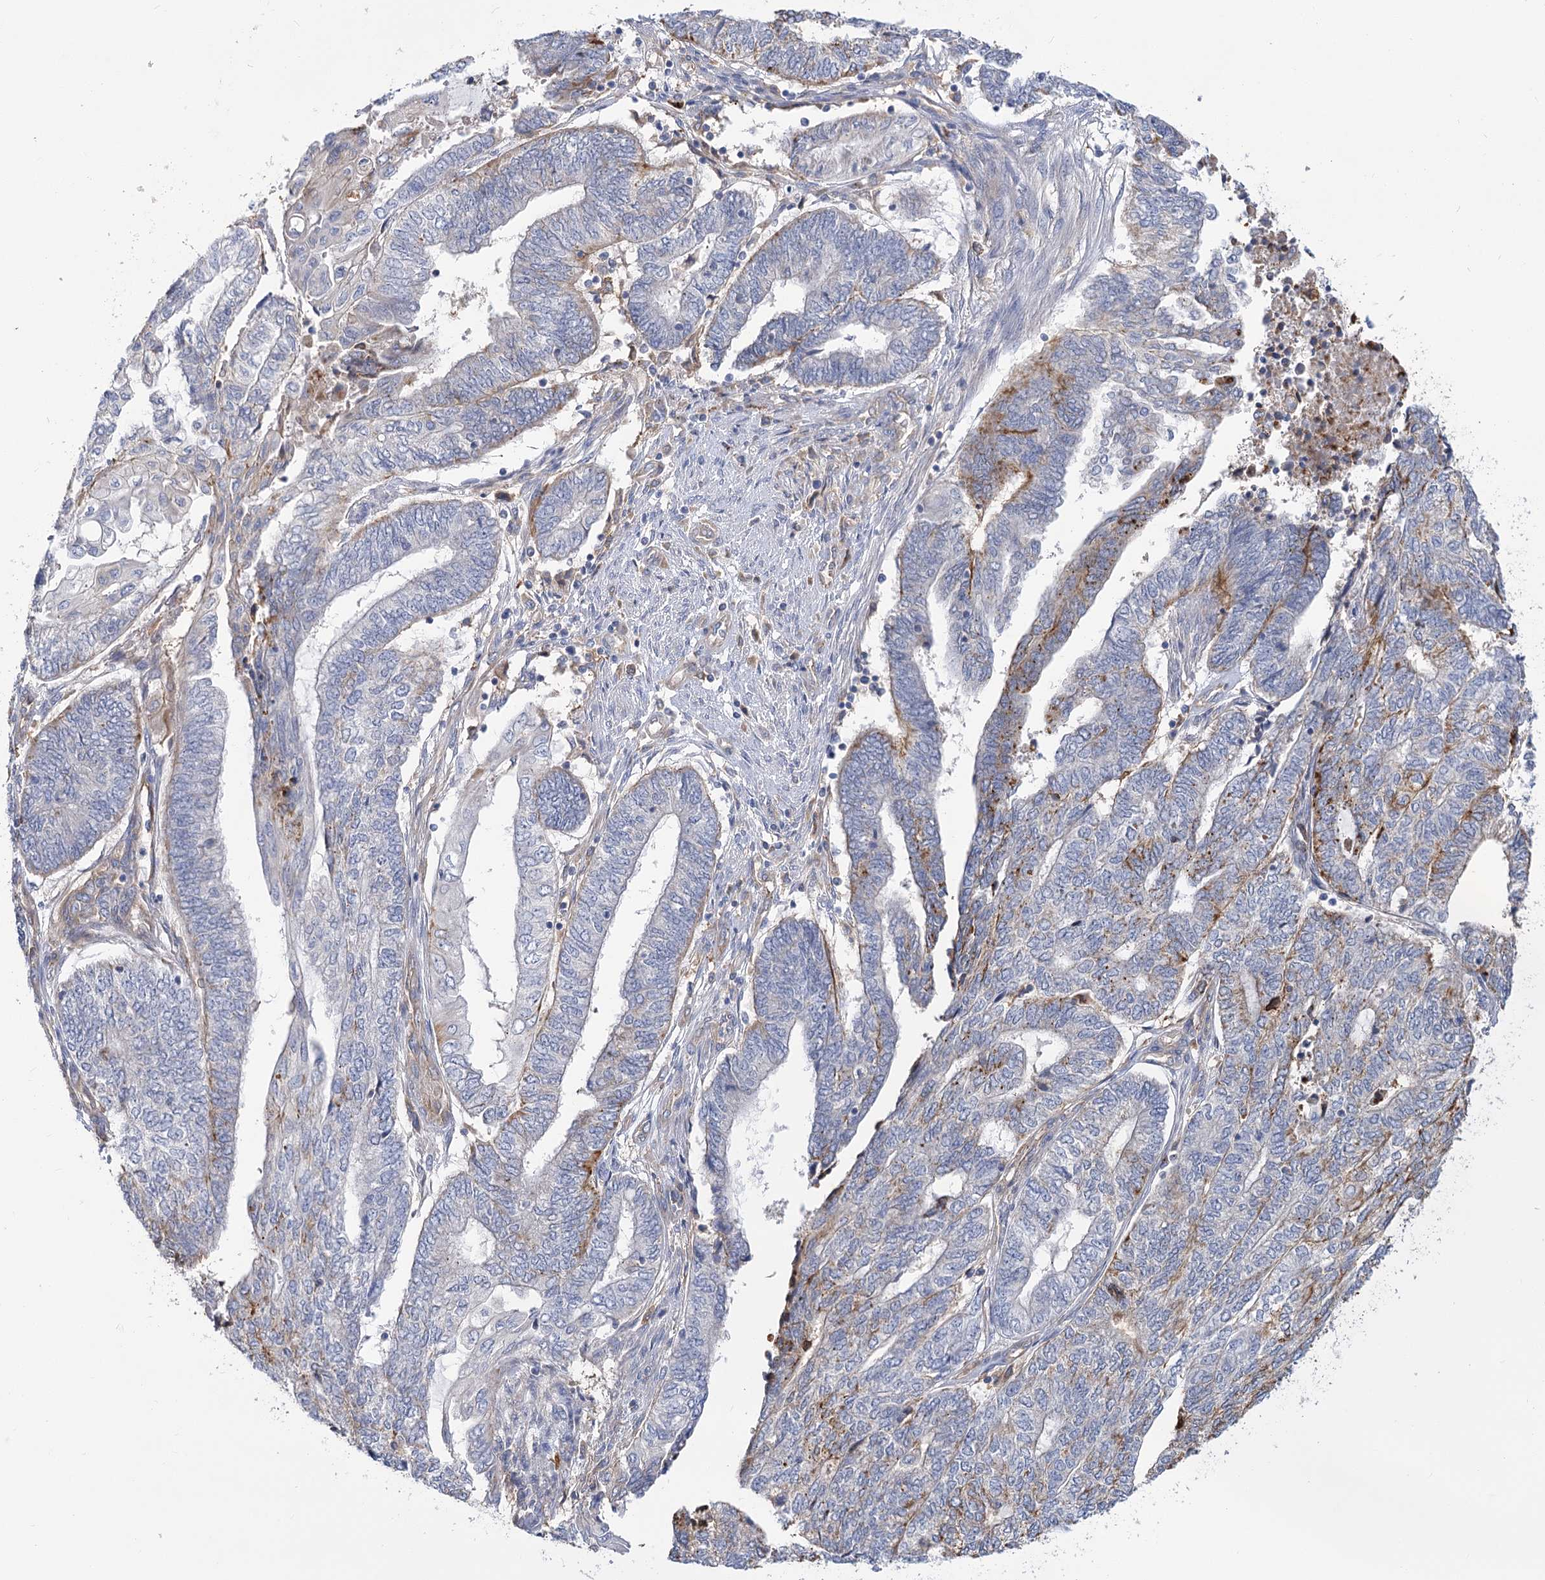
{"staining": {"intensity": "negative", "quantity": "none", "location": "none"}, "tissue": "endometrial cancer", "cell_type": "Tumor cells", "image_type": "cancer", "snomed": [{"axis": "morphology", "description": "Adenocarcinoma, NOS"}, {"axis": "topography", "description": "Uterus"}, {"axis": "topography", "description": "Endometrium"}], "caption": "Histopathology image shows no significant protein positivity in tumor cells of endometrial cancer (adenocarcinoma).", "gene": "GUSB", "patient": {"sex": "female", "age": 70}}